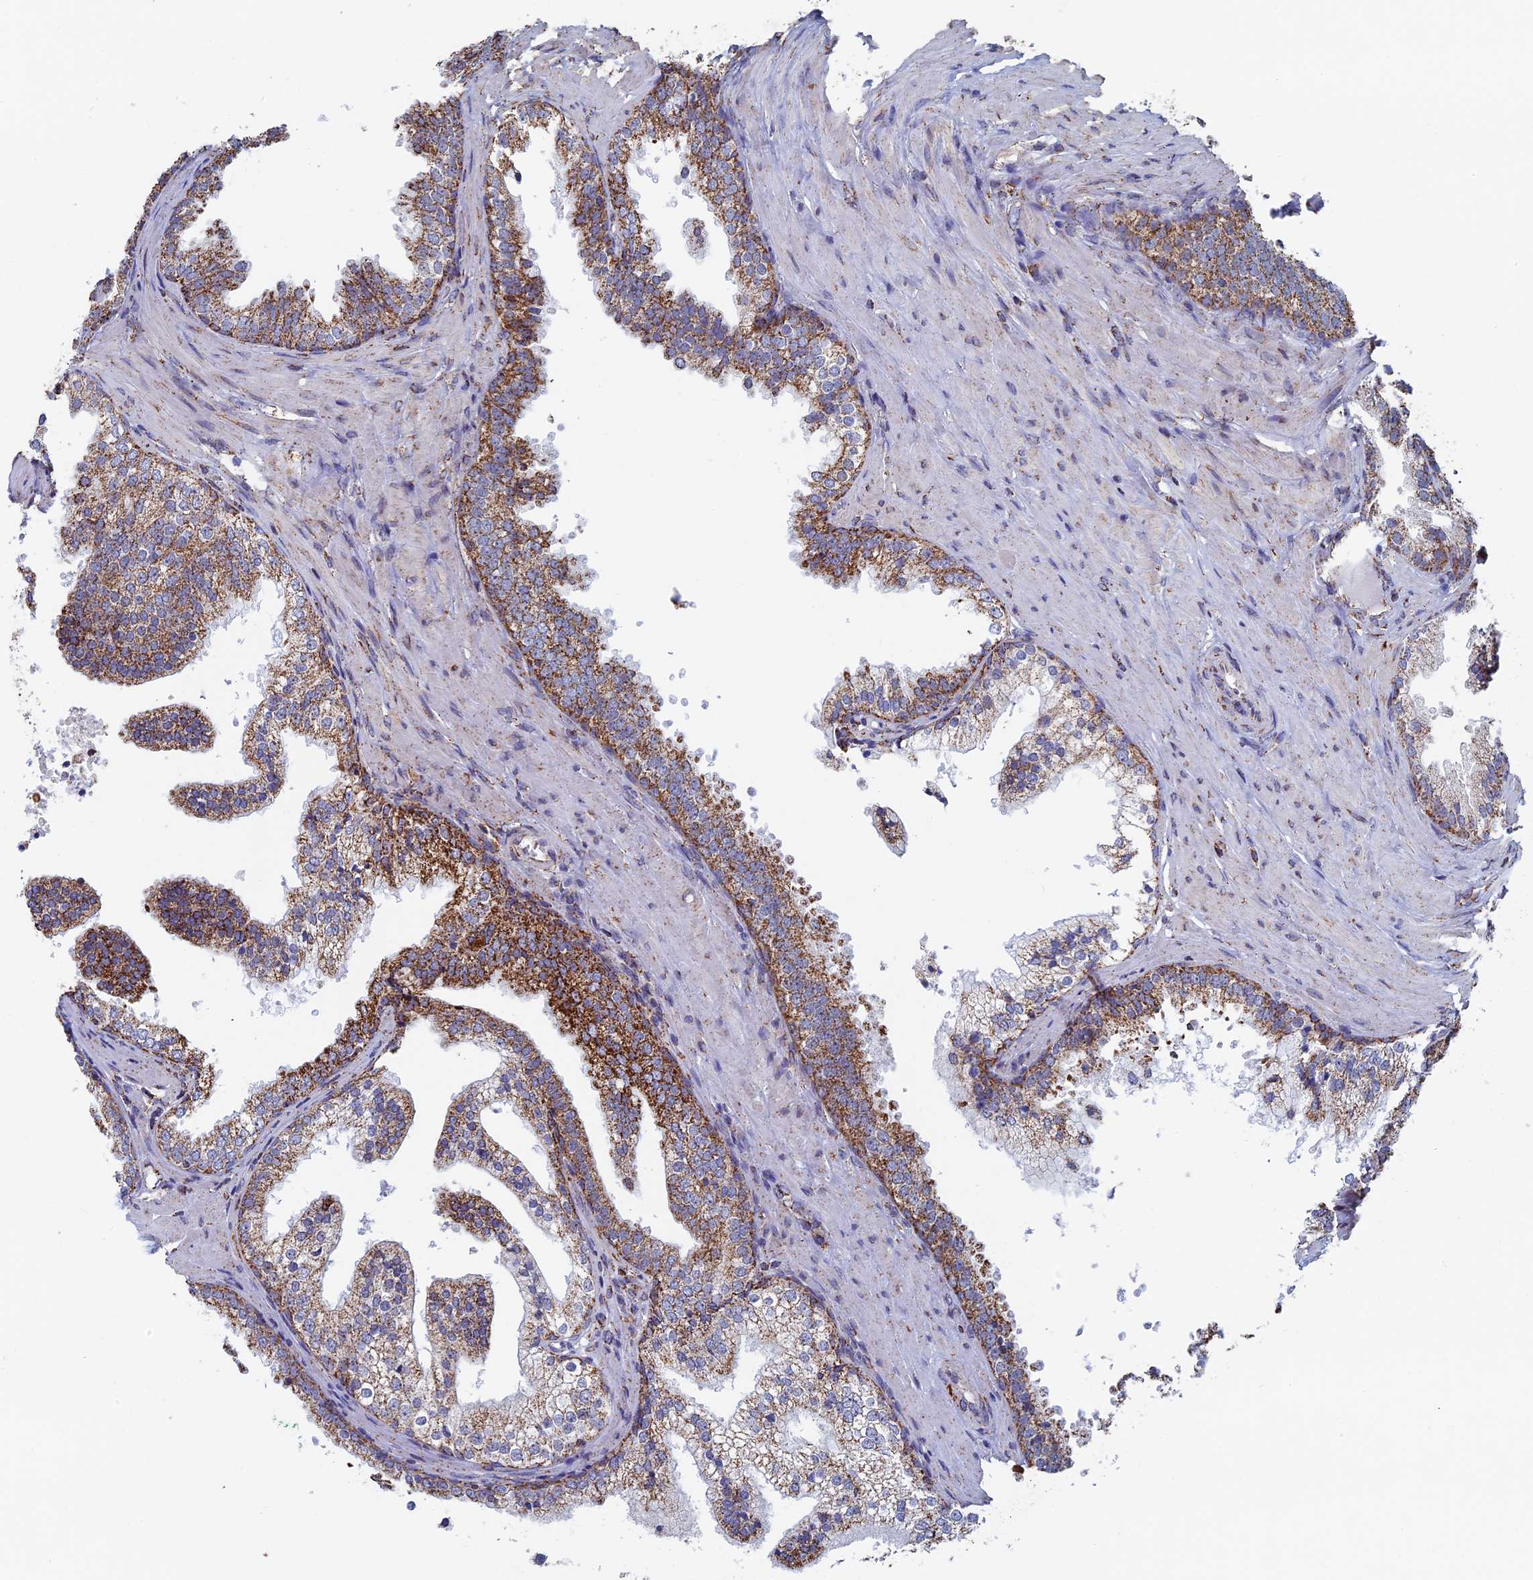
{"staining": {"intensity": "strong", "quantity": ">75%", "location": "cytoplasmic/membranous"}, "tissue": "prostate", "cell_type": "Glandular cells", "image_type": "normal", "snomed": [{"axis": "morphology", "description": "Normal tissue, NOS"}, {"axis": "topography", "description": "Prostate"}], "caption": "Protein expression analysis of normal human prostate reveals strong cytoplasmic/membranous staining in about >75% of glandular cells. The staining was performed using DAB to visualize the protein expression in brown, while the nuclei were stained in blue with hematoxylin (Magnification: 20x).", "gene": "SEC24D", "patient": {"sex": "male", "age": 60}}